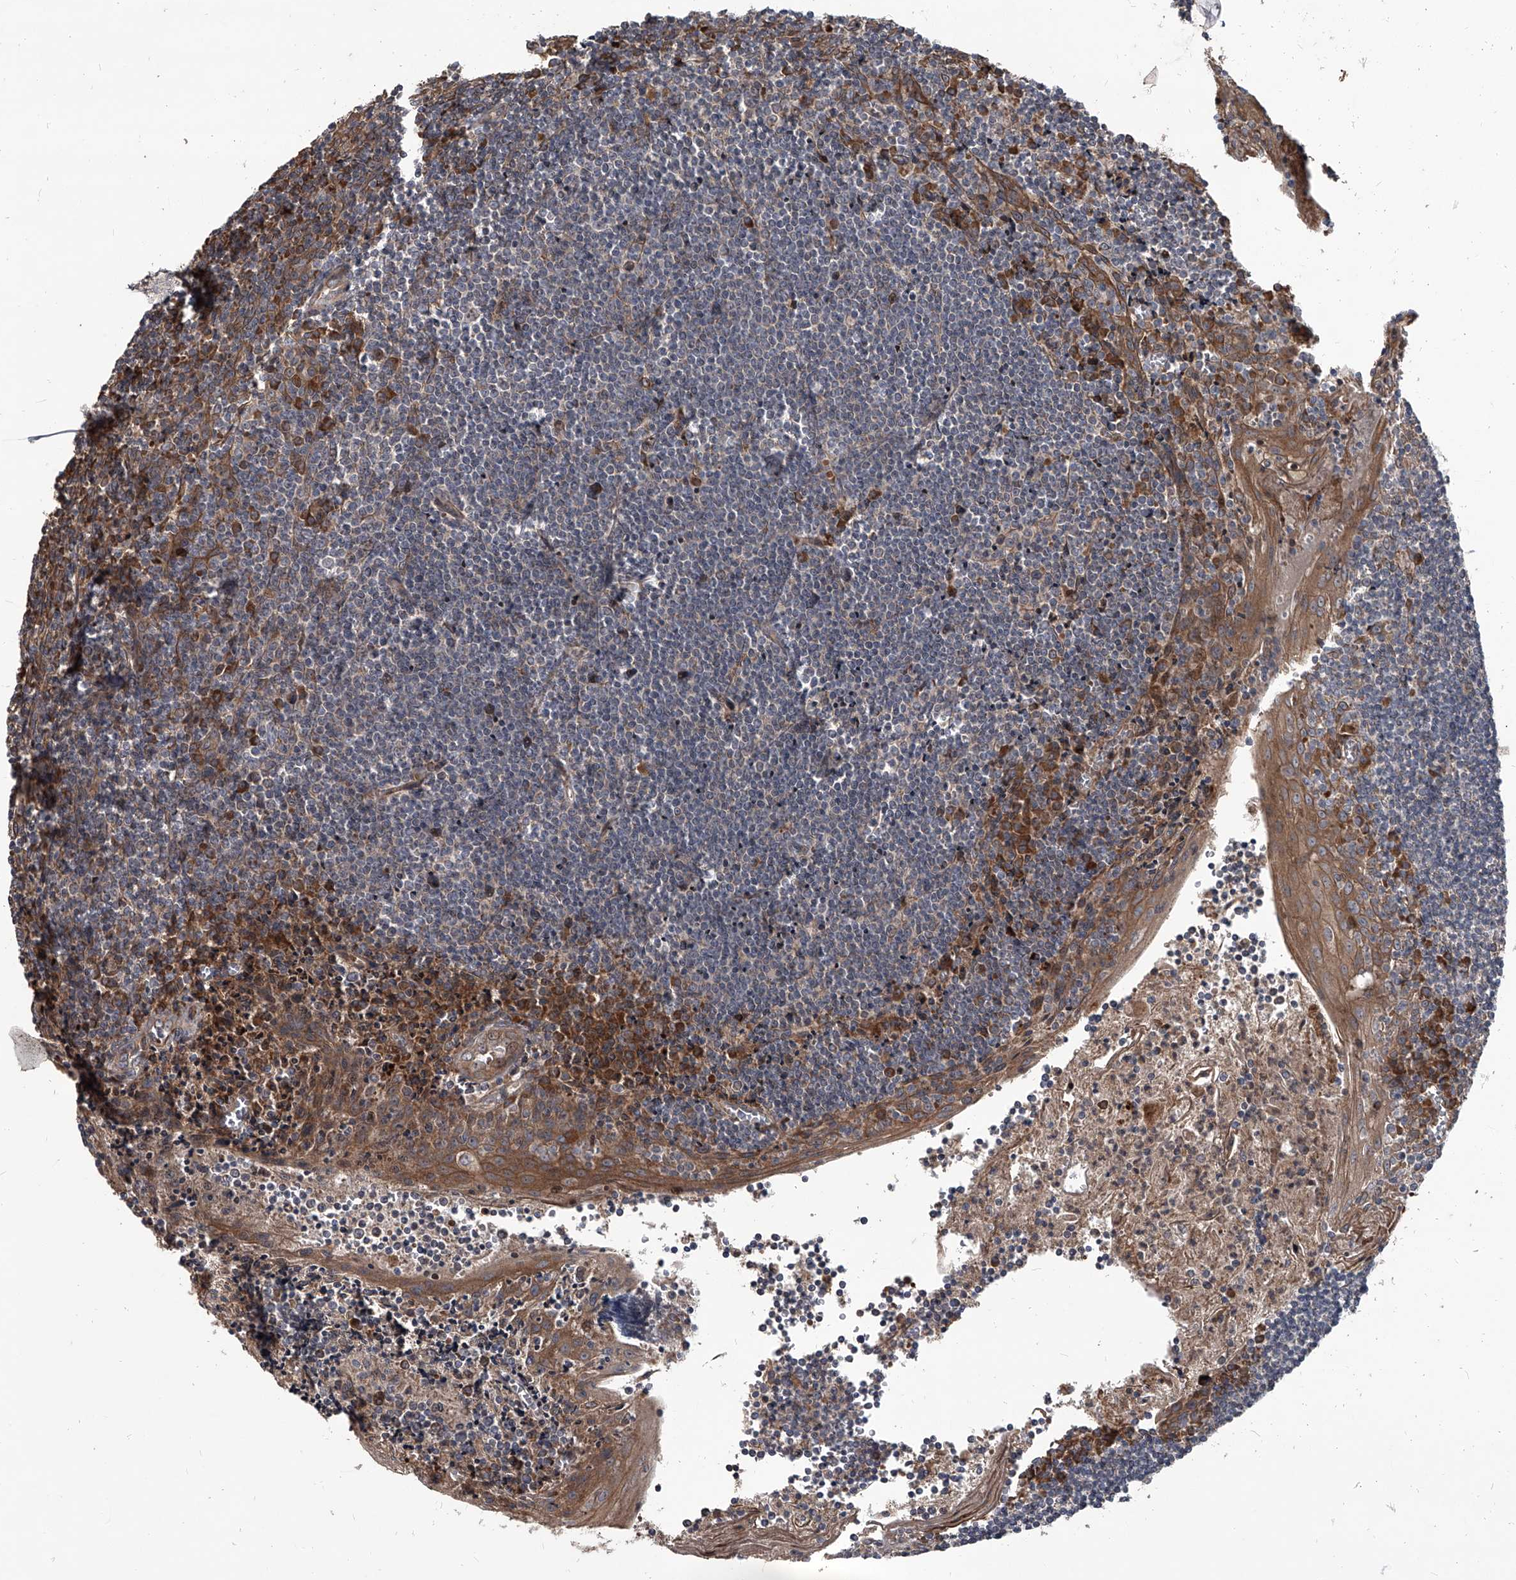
{"staining": {"intensity": "moderate", "quantity": "<25%", "location": "cytoplasmic/membranous"}, "tissue": "tonsil", "cell_type": "Germinal center cells", "image_type": "normal", "snomed": [{"axis": "morphology", "description": "Normal tissue, NOS"}, {"axis": "topography", "description": "Tonsil"}], "caption": "The histopathology image reveals staining of normal tonsil, revealing moderate cytoplasmic/membranous protein expression (brown color) within germinal center cells.", "gene": "EVA1C", "patient": {"sex": "male", "age": 27}}